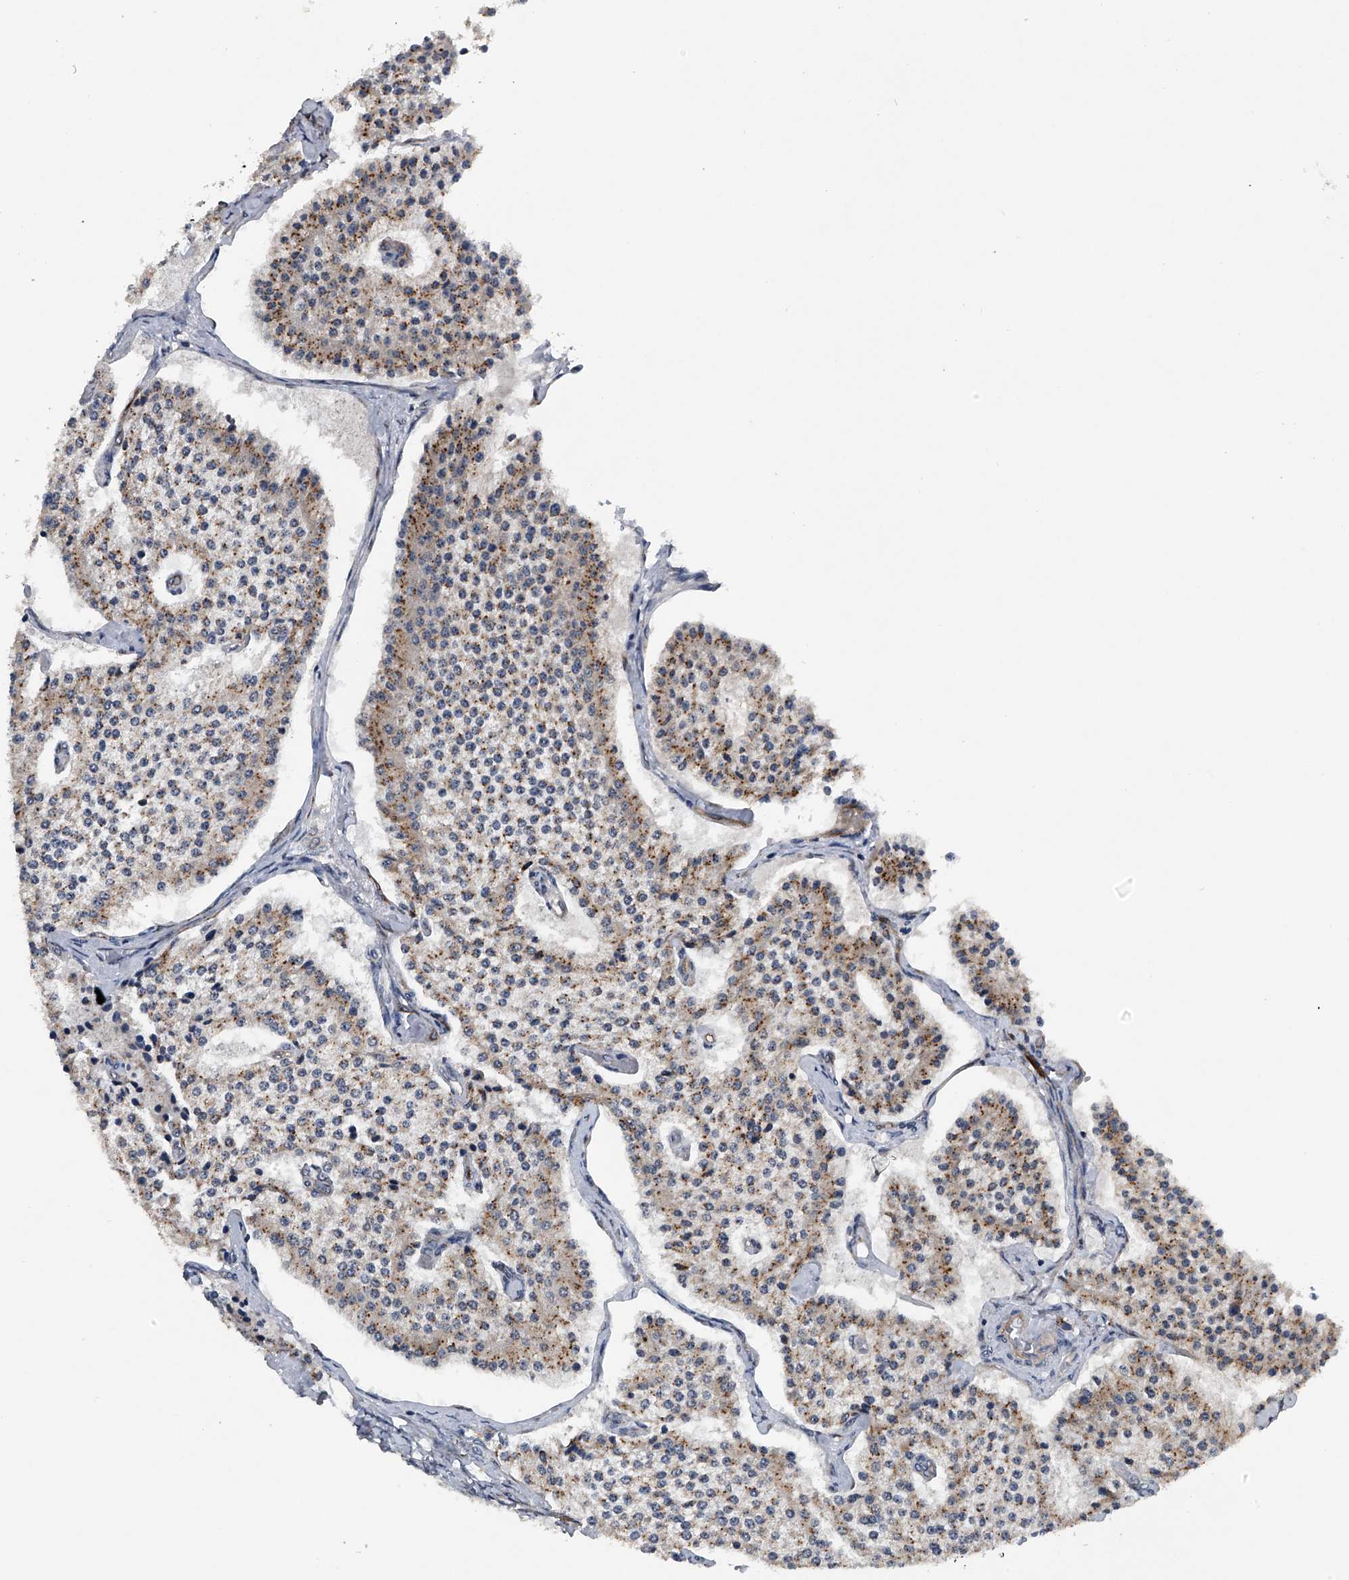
{"staining": {"intensity": "moderate", "quantity": ">75%", "location": "cytoplasmic/membranous"}, "tissue": "carcinoid", "cell_type": "Tumor cells", "image_type": "cancer", "snomed": [{"axis": "morphology", "description": "Carcinoid, malignant, NOS"}, {"axis": "topography", "description": "Colon"}], "caption": "Human carcinoid stained with a brown dye demonstrates moderate cytoplasmic/membranous positive expression in approximately >75% of tumor cells.", "gene": "LYRM4", "patient": {"sex": "female", "age": 52}}